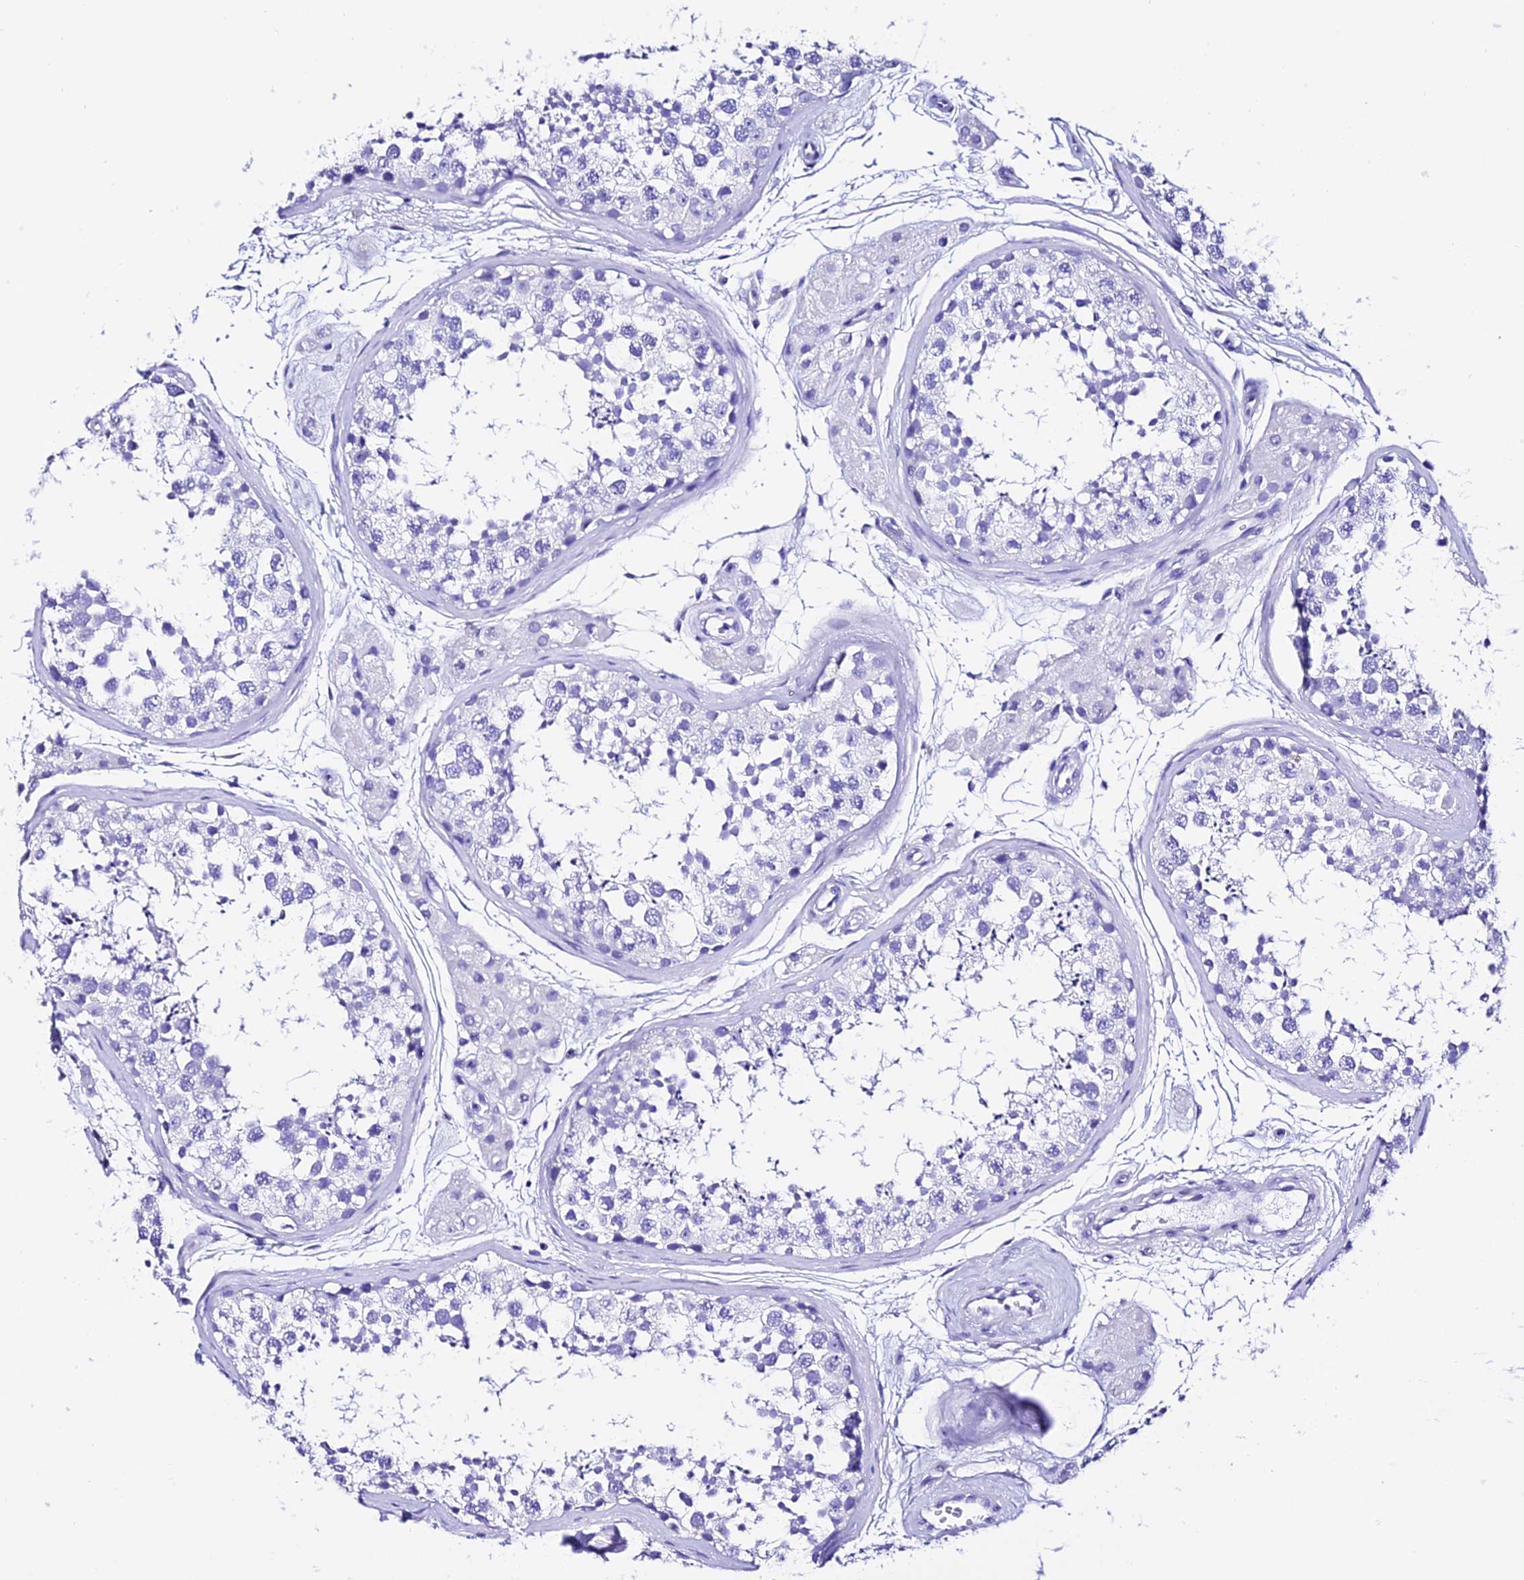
{"staining": {"intensity": "negative", "quantity": "none", "location": "none"}, "tissue": "testis", "cell_type": "Cells in seminiferous ducts", "image_type": "normal", "snomed": [{"axis": "morphology", "description": "Normal tissue, NOS"}, {"axis": "topography", "description": "Testis"}], "caption": "A high-resolution photomicrograph shows immunohistochemistry staining of normal testis, which shows no significant staining in cells in seminiferous ducts.", "gene": "TRMT44", "patient": {"sex": "male", "age": 56}}